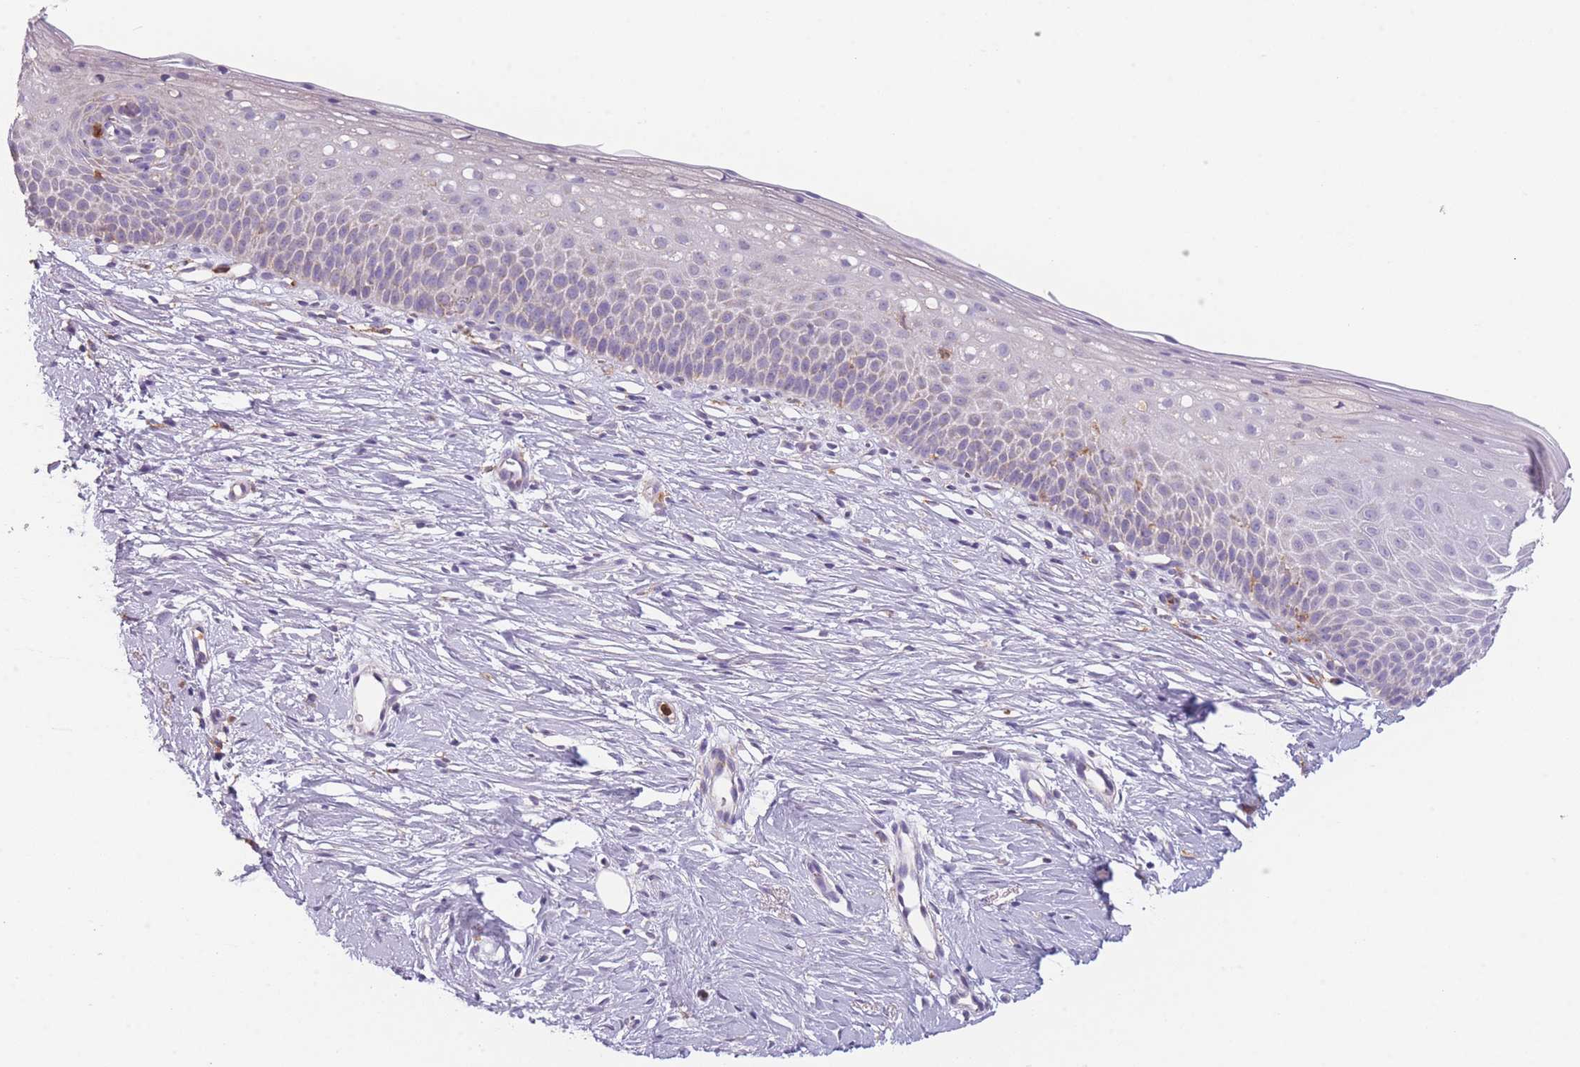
{"staining": {"intensity": "weak", "quantity": "<25%", "location": "cytoplasmic/membranous"}, "tissue": "cervix", "cell_type": "Glandular cells", "image_type": "normal", "snomed": [{"axis": "morphology", "description": "Normal tissue, NOS"}, {"axis": "topography", "description": "Cervix"}], "caption": "Micrograph shows no significant protein positivity in glandular cells of unremarkable cervix. (Brightfield microscopy of DAB immunohistochemistry (IHC) at high magnification).", "gene": "PRAM1", "patient": {"sex": "female", "age": 57}}